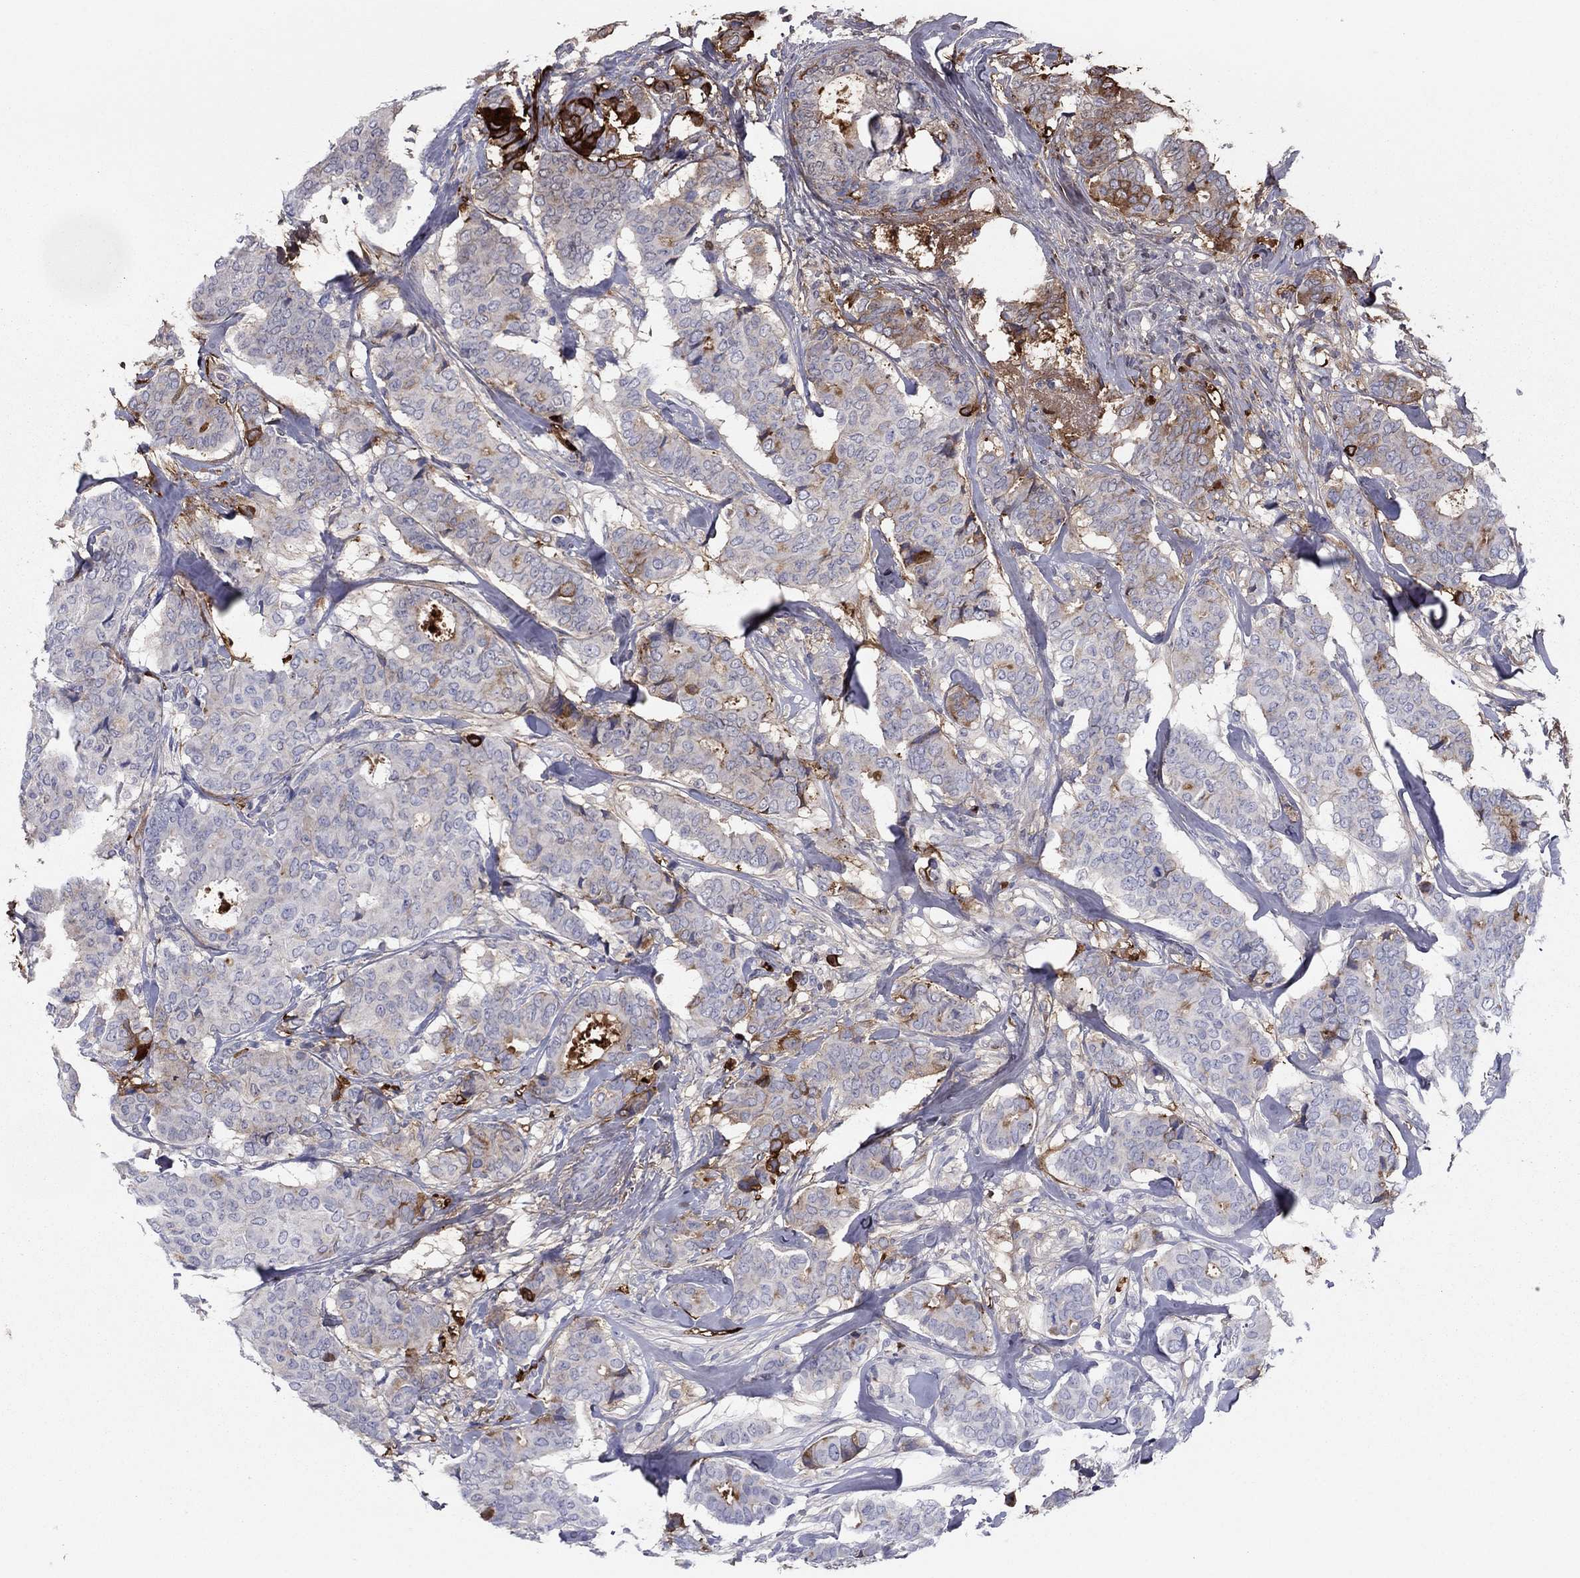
{"staining": {"intensity": "moderate", "quantity": "<25%", "location": "cytoplasmic/membranous"}, "tissue": "breast cancer", "cell_type": "Tumor cells", "image_type": "cancer", "snomed": [{"axis": "morphology", "description": "Duct carcinoma"}, {"axis": "topography", "description": "Breast"}], "caption": "Immunohistochemistry (IHC) (DAB (3,3'-diaminobenzidine)) staining of human invasive ductal carcinoma (breast) reveals moderate cytoplasmic/membranous protein expression in about <25% of tumor cells. The staining is performed using DAB brown chromogen to label protein expression. The nuclei are counter-stained blue using hematoxylin.", "gene": "HPX", "patient": {"sex": "female", "age": 75}}